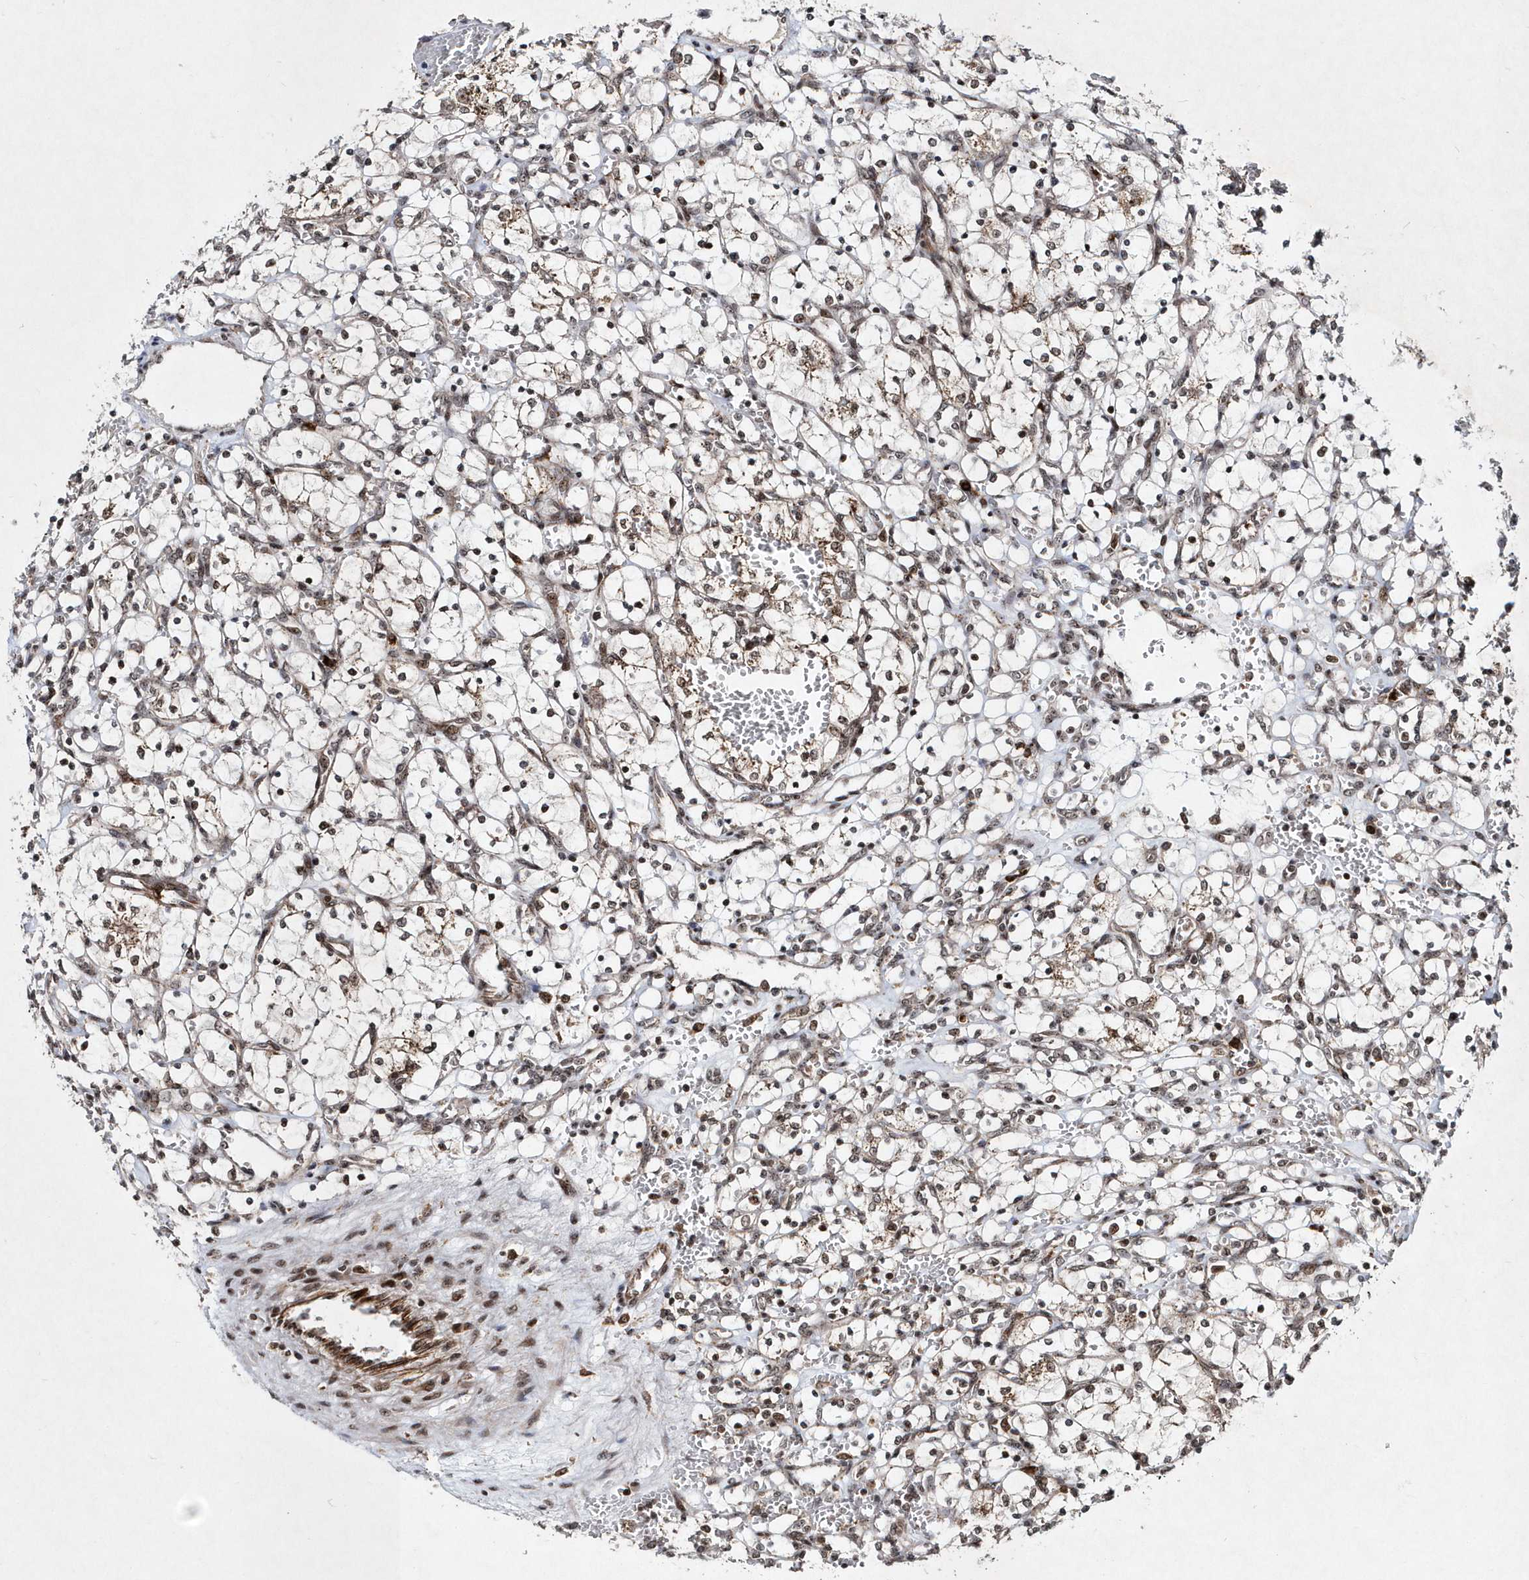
{"staining": {"intensity": "weak", "quantity": "25%-75%", "location": "cytoplasmic/membranous,nuclear"}, "tissue": "renal cancer", "cell_type": "Tumor cells", "image_type": "cancer", "snomed": [{"axis": "morphology", "description": "Adenocarcinoma, NOS"}, {"axis": "topography", "description": "Kidney"}], "caption": "Human renal adenocarcinoma stained for a protein (brown) reveals weak cytoplasmic/membranous and nuclear positive expression in approximately 25%-75% of tumor cells.", "gene": "SOWAHB", "patient": {"sex": "female", "age": 69}}